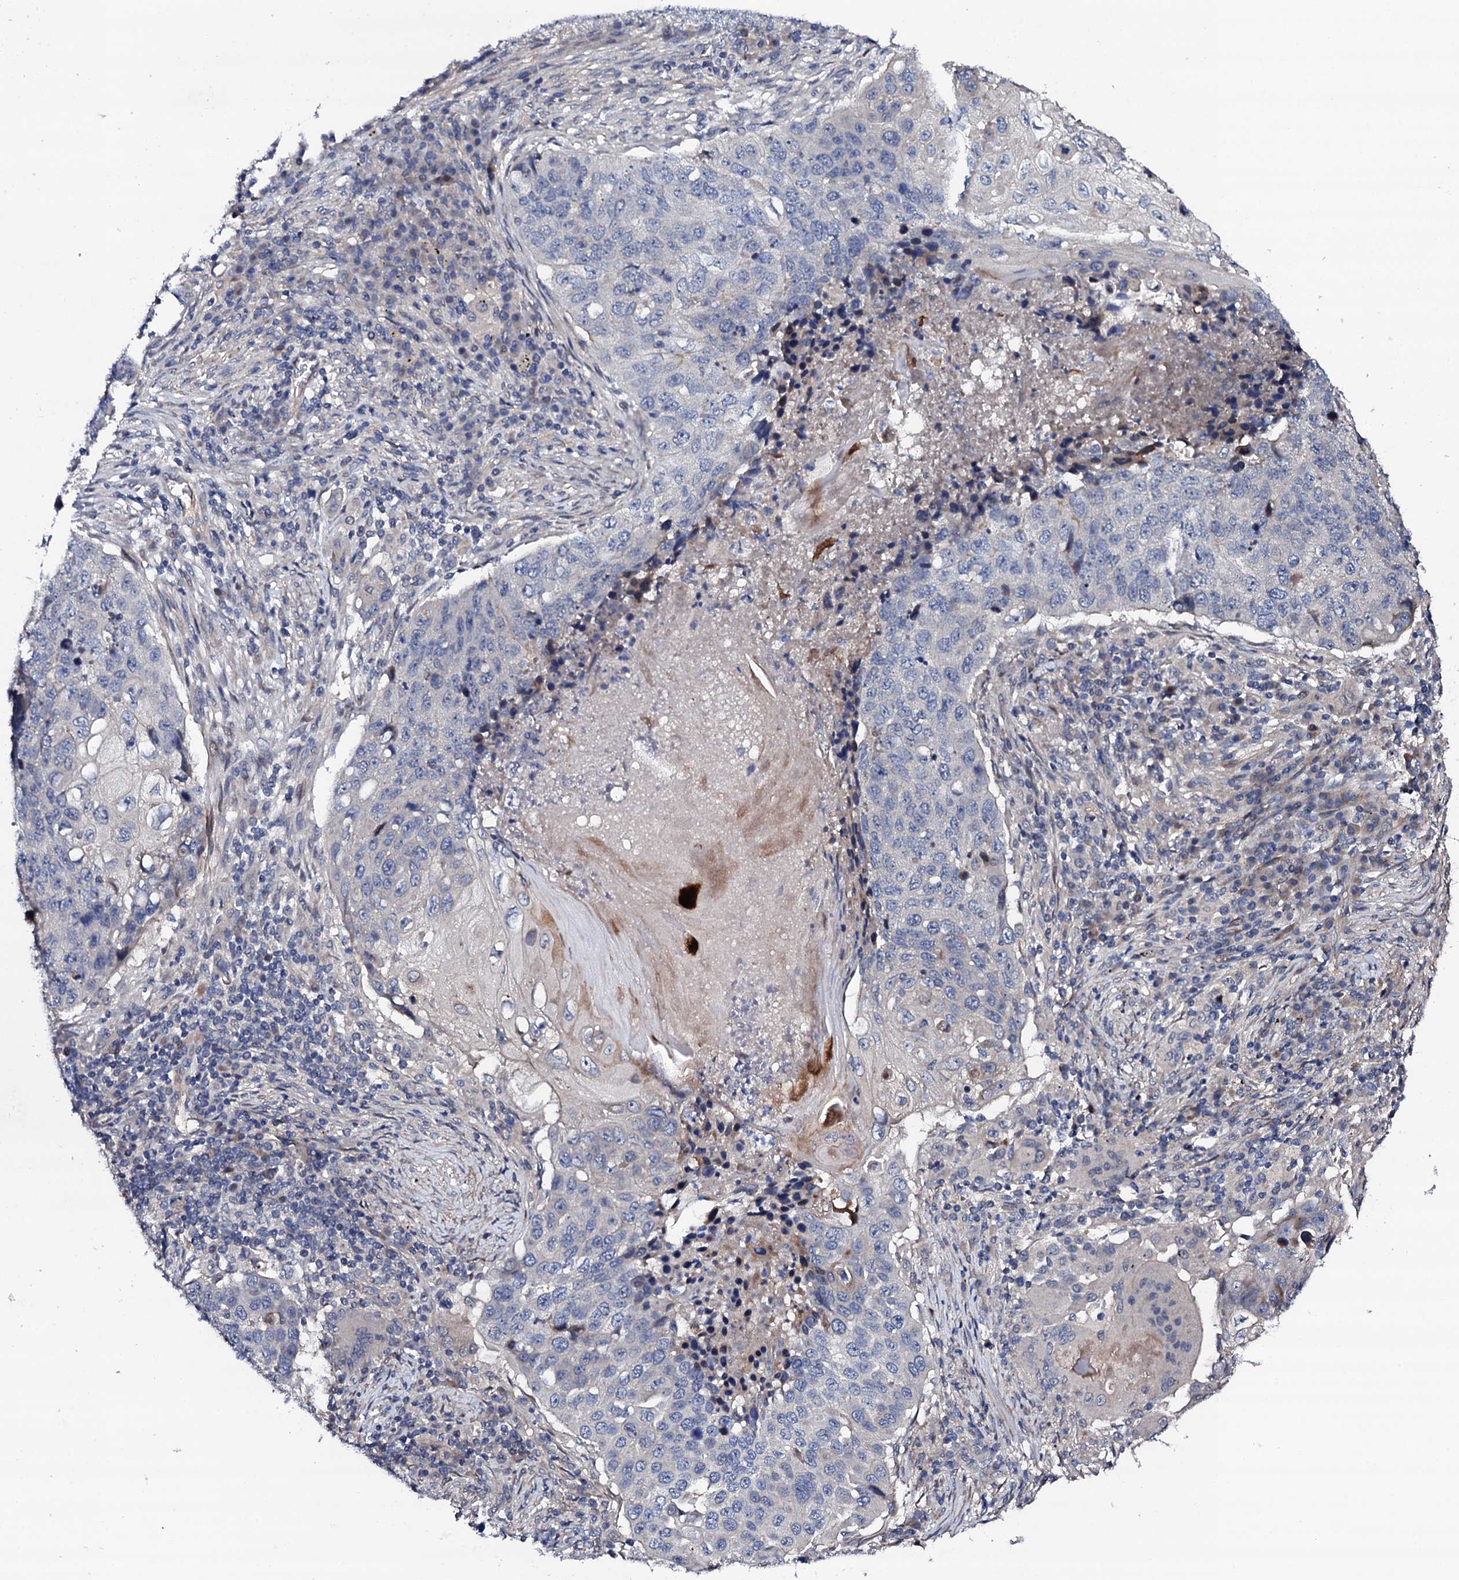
{"staining": {"intensity": "negative", "quantity": "none", "location": "none"}, "tissue": "lung cancer", "cell_type": "Tumor cells", "image_type": "cancer", "snomed": [{"axis": "morphology", "description": "Squamous cell carcinoma, NOS"}, {"axis": "topography", "description": "Lung"}], "caption": "DAB immunohistochemical staining of lung cancer shows no significant expression in tumor cells.", "gene": "CIAO2A", "patient": {"sex": "female", "age": 63}}